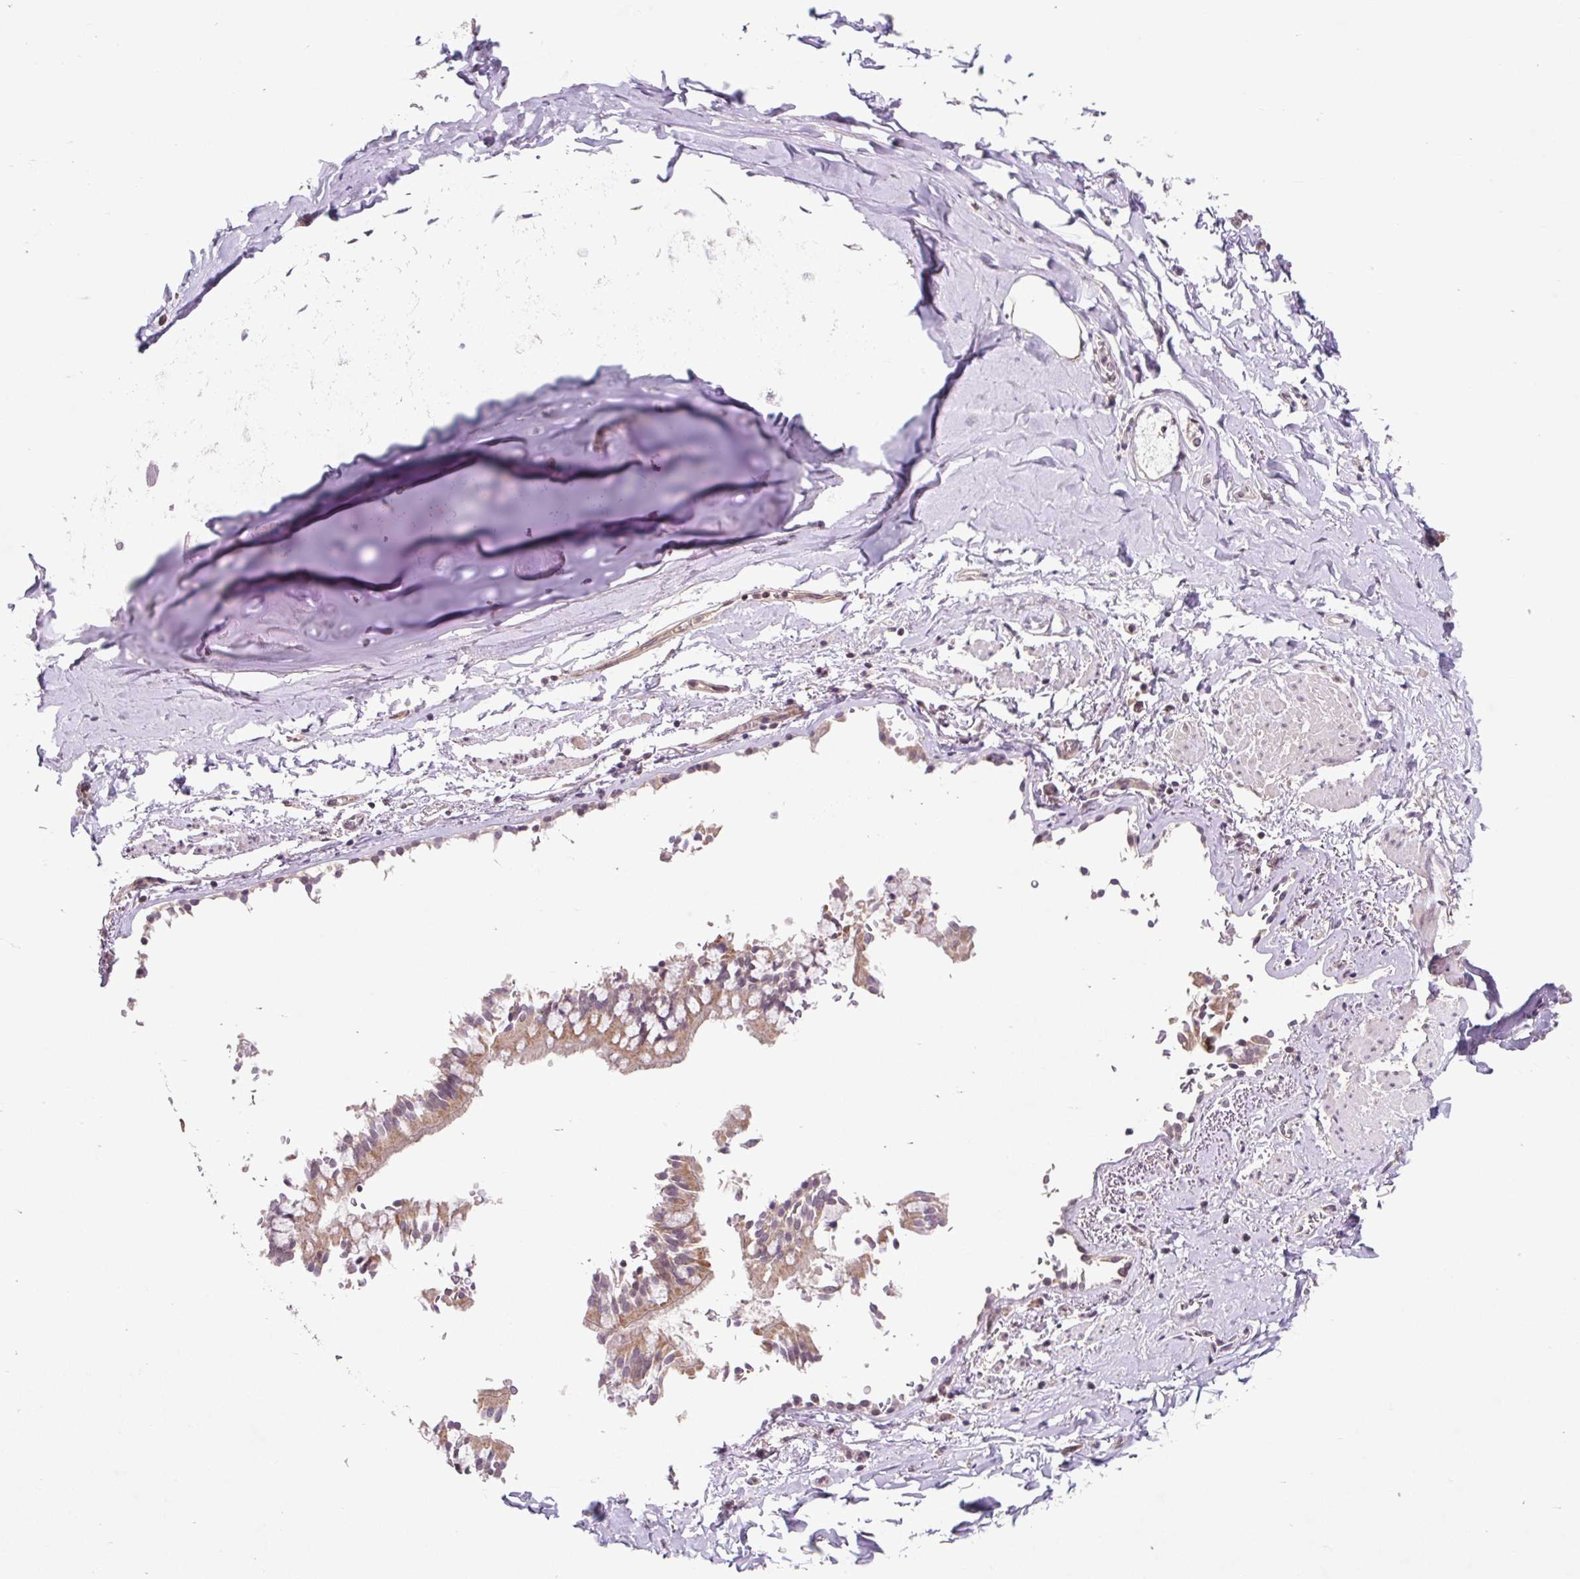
{"staining": {"intensity": "negative", "quantity": "none", "location": "none"}, "tissue": "soft tissue", "cell_type": "Chondrocytes", "image_type": "normal", "snomed": [{"axis": "morphology", "description": "Normal tissue, NOS"}, {"axis": "topography", "description": "Cartilage tissue"}, {"axis": "topography", "description": "Bronchus"}, {"axis": "topography", "description": "Peripheral nerve tissue"}], "caption": "This photomicrograph is of unremarkable soft tissue stained with immunohistochemistry (IHC) to label a protein in brown with the nuclei are counter-stained blue. There is no positivity in chondrocytes. (IHC, brightfield microscopy, high magnification).", "gene": "HFE", "patient": {"sex": "male", "age": 67}}